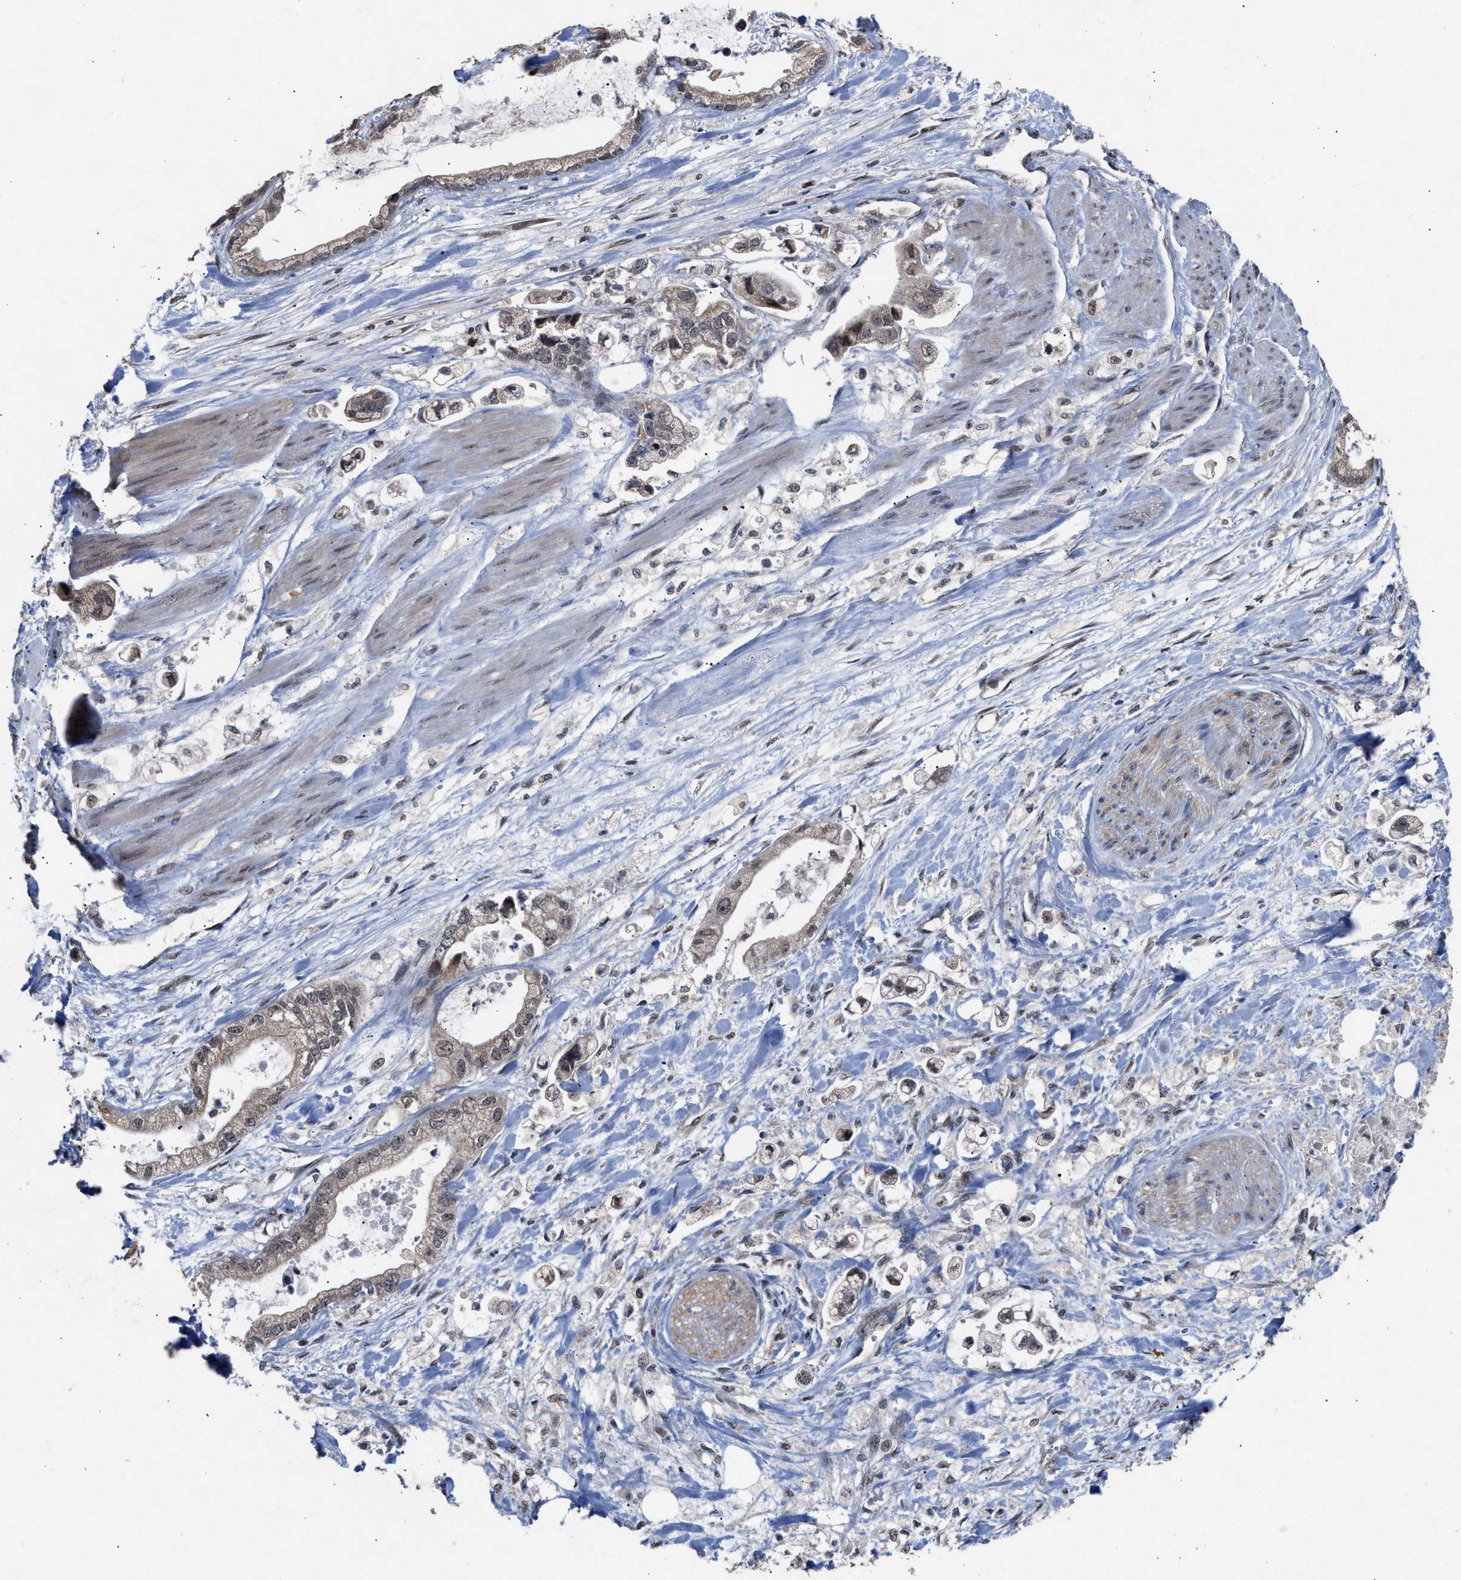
{"staining": {"intensity": "negative", "quantity": "none", "location": "none"}, "tissue": "stomach cancer", "cell_type": "Tumor cells", "image_type": "cancer", "snomed": [{"axis": "morphology", "description": "Normal tissue, NOS"}, {"axis": "morphology", "description": "Adenocarcinoma, NOS"}, {"axis": "topography", "description": "Stomach"}], "caption": "This micrograph is of adenocarcinoma (stomach) stained with immunohistochemistry (IHC) to label a protein in brown with the nuclei are counter-stained blue. There is no staining in tumor cells.", "gene": "MKNK2", "patient": {"sex": "male", "age": 62}}